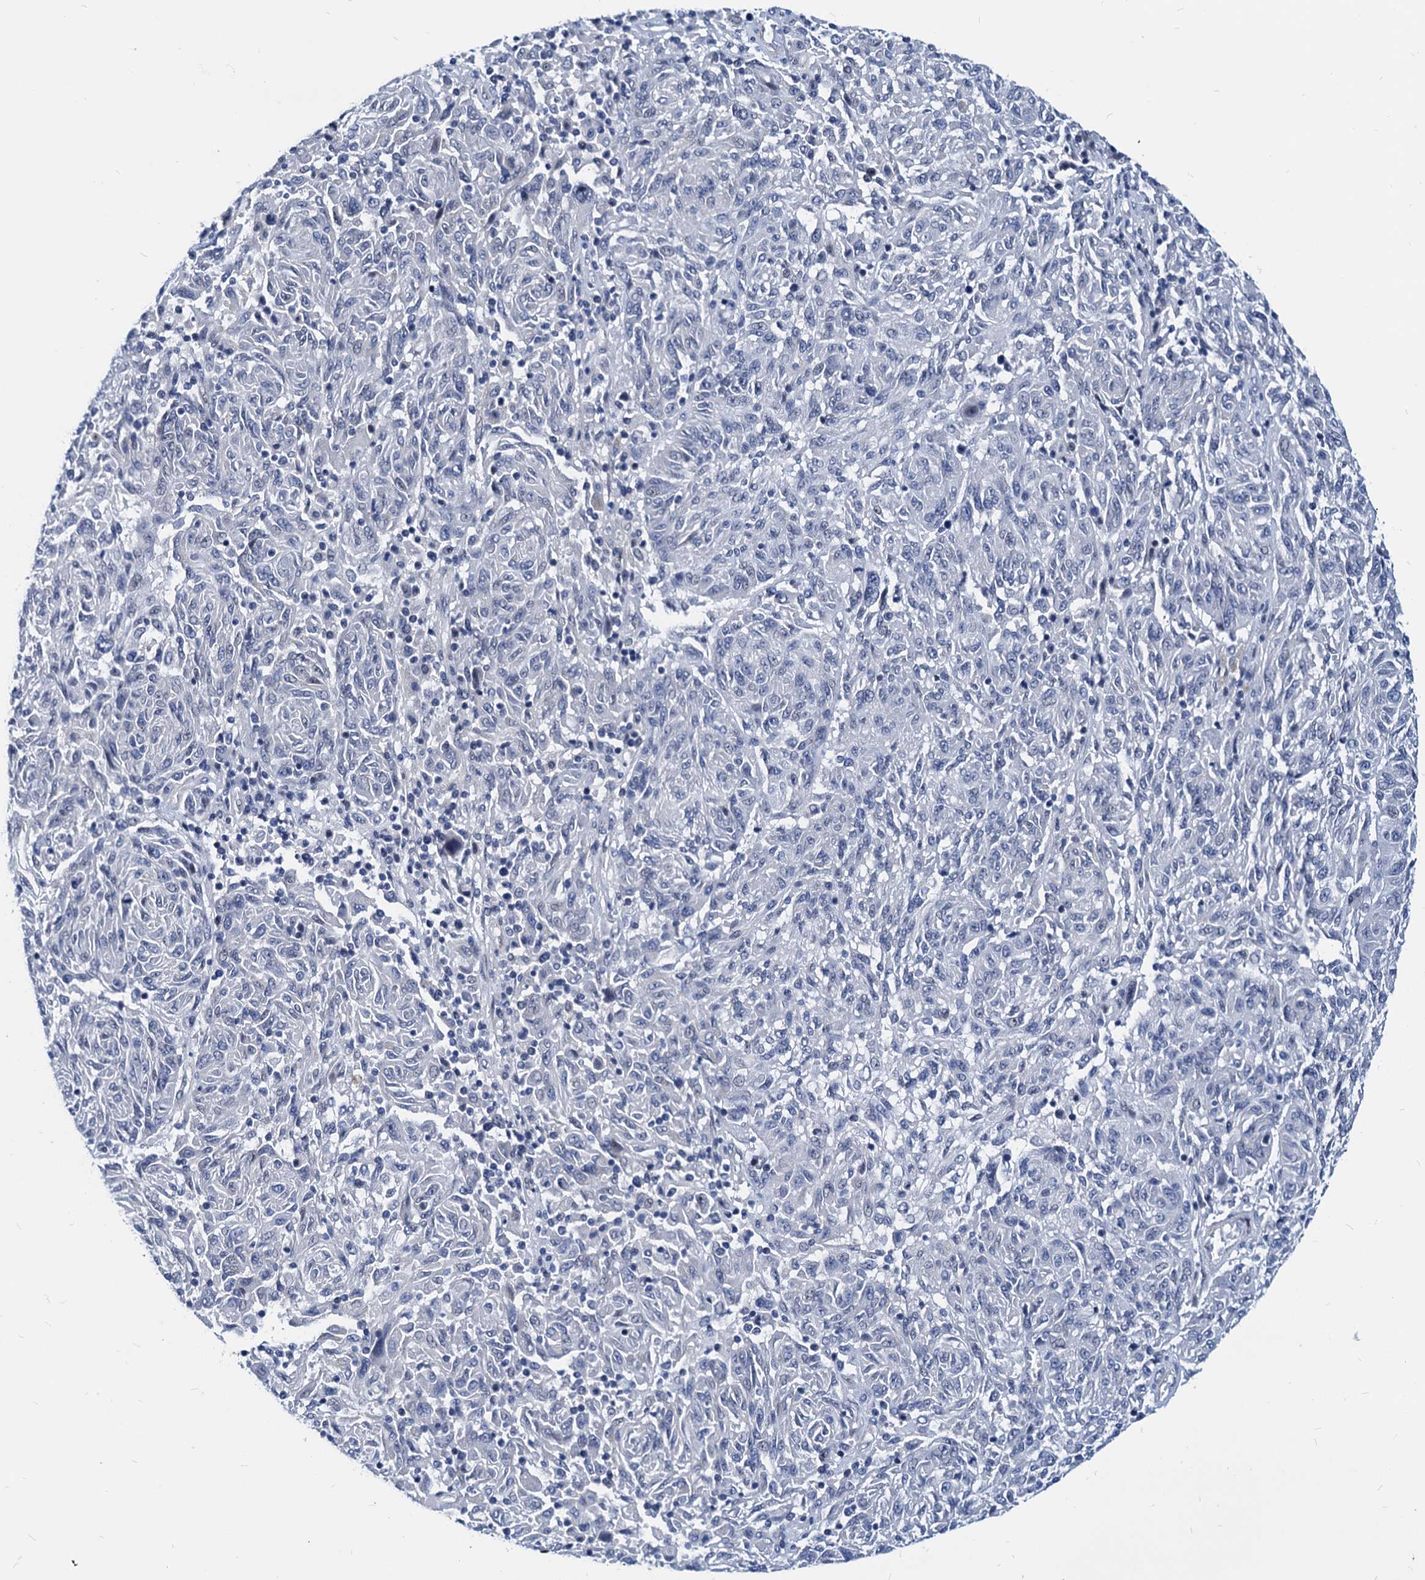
{"staining": {"intensity": "negative", "quantity": "none", "location": "none"}, "tissue": "melanoma", "cell_type": "Tumor cells", "image_type": "cancer", "snomed": [{"axis": "morphology", "description": "Malignant melanoma, NOS"}, {"axis": "topography", "description": "Skin"}], "caption": "This is an immunohistochemistry image of human malignant melanoma. There is no positivity in tumor cells.", "gene": "HSF2", "patient": {"sex": "male", "age": 53}}